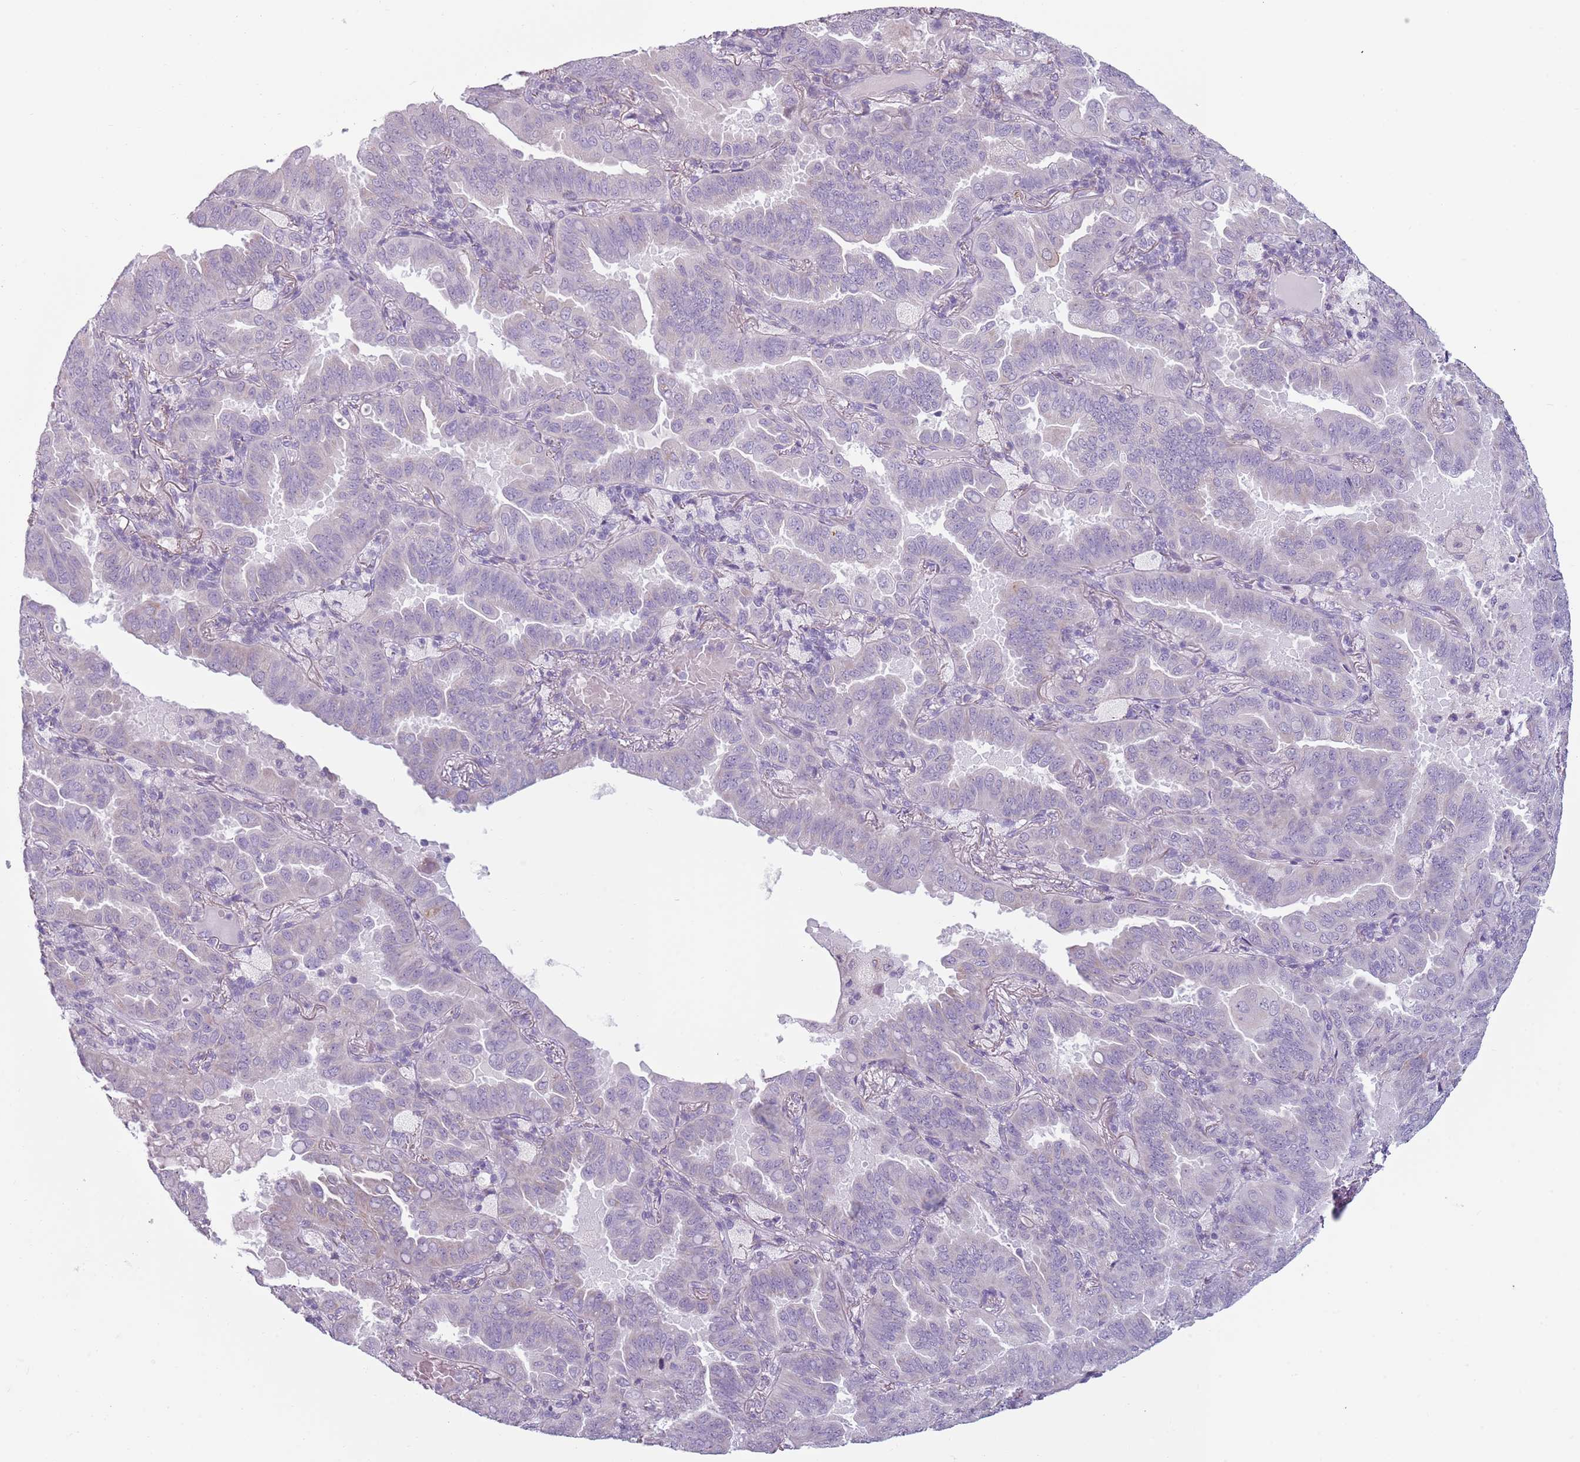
{"staining": {"intensity": "negative", "quantity": "none", "location": "none"}, "tissue": "lung cancer", "cell_type": "Tumor cells", "image_type": "cancer", "snomed": [{"axis": "morphology", "description": "Adenocarcinoma, NOS"}, {"axis": "topography", "description": "Lung"}], "caption": "This photomicrograph is of lung adenocarcinoma stained with IHC to label a protein in brown with the nuclei are counter-stained blue. There is no positivity in tumor cells.", "gene": "MEGF8", "patient": {"sex": "male", "age": 64}}